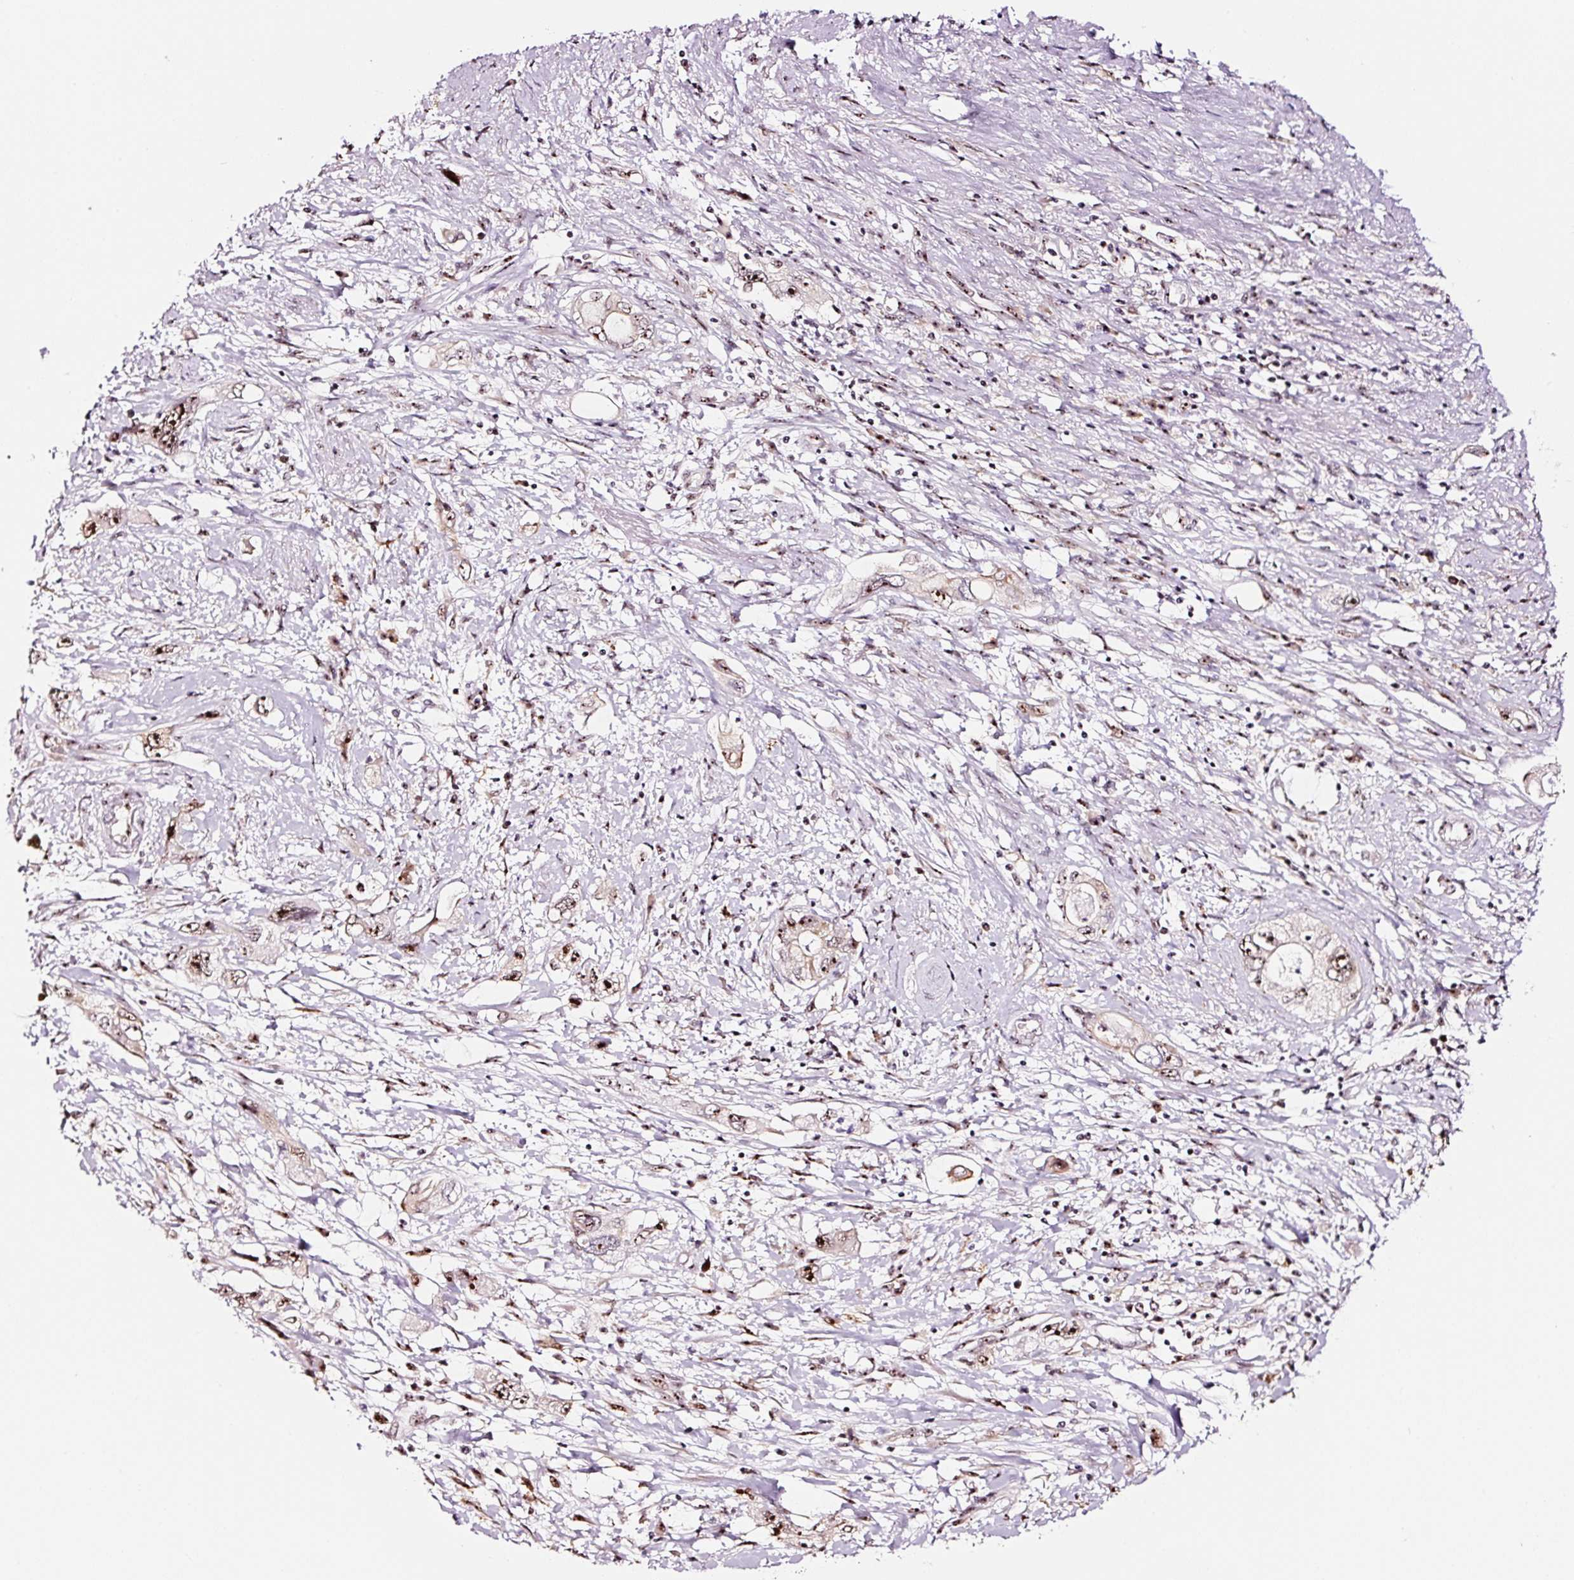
{"staining": {"intensity": "moderate", "quantity": ">75%", "location": "nuclear"}, "tissue": "pancreatic cancer", "cell_type": "Tumor cells", "image_type": "cancer", "snomed": [{"axis": "morphology", "description": "Adenocarcinoma, NOS"}, {"axis": "topography", "description": "Pancreas"}], "caption": "Human pancreatic cancer stained with a brown dye shows moderate nuclear positive expression in approximately >75% of tumor cells.", "gene": "GNL3", "patient": {"sex": "female", "age": 73}}